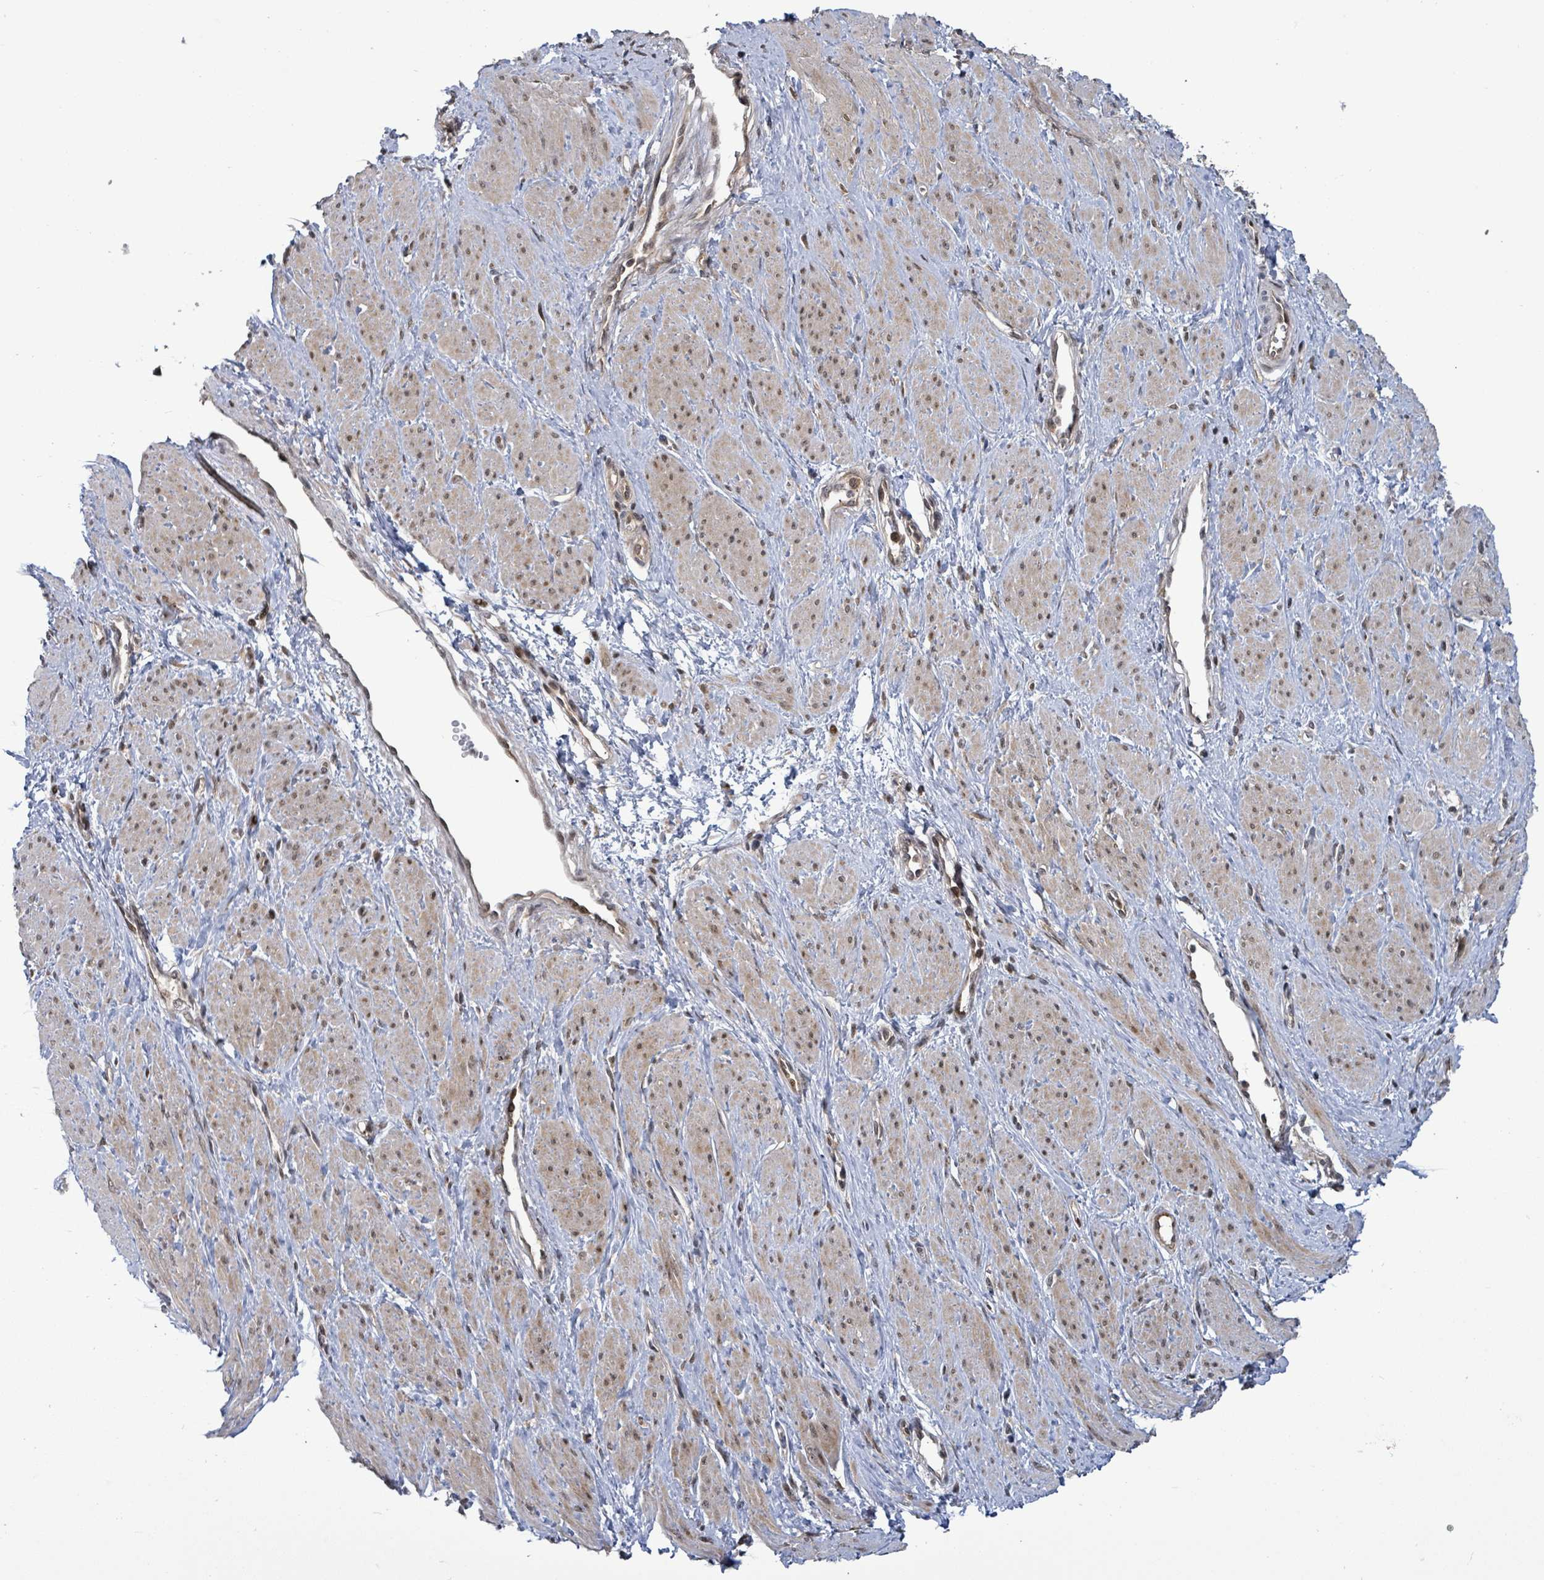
{"staining": {"intensity": "weak", "quantity": "25%-75%", "location": "cytoplasmic/membranous,nuclear"}, "tissue": "smooth muscle", "cell_type": "Smooth muscle cells", "image_type": "normal", "snomed": [{"axis": "morphology", "description": "Normal tissue, NOS"}, {"axis": "topography", "description": "Smooth muscle"}, {"axis": "topography", "description": "Uterus"}], "caption": "Protein positivity by IHC demonstrates weak cytoplasmic/membranous,nuclear staining in about 25%-75% of smooth muscle cells in normal smooth muscle.", "gene": "FBXO6", "patient": {"sex": "female", "age": 39}}